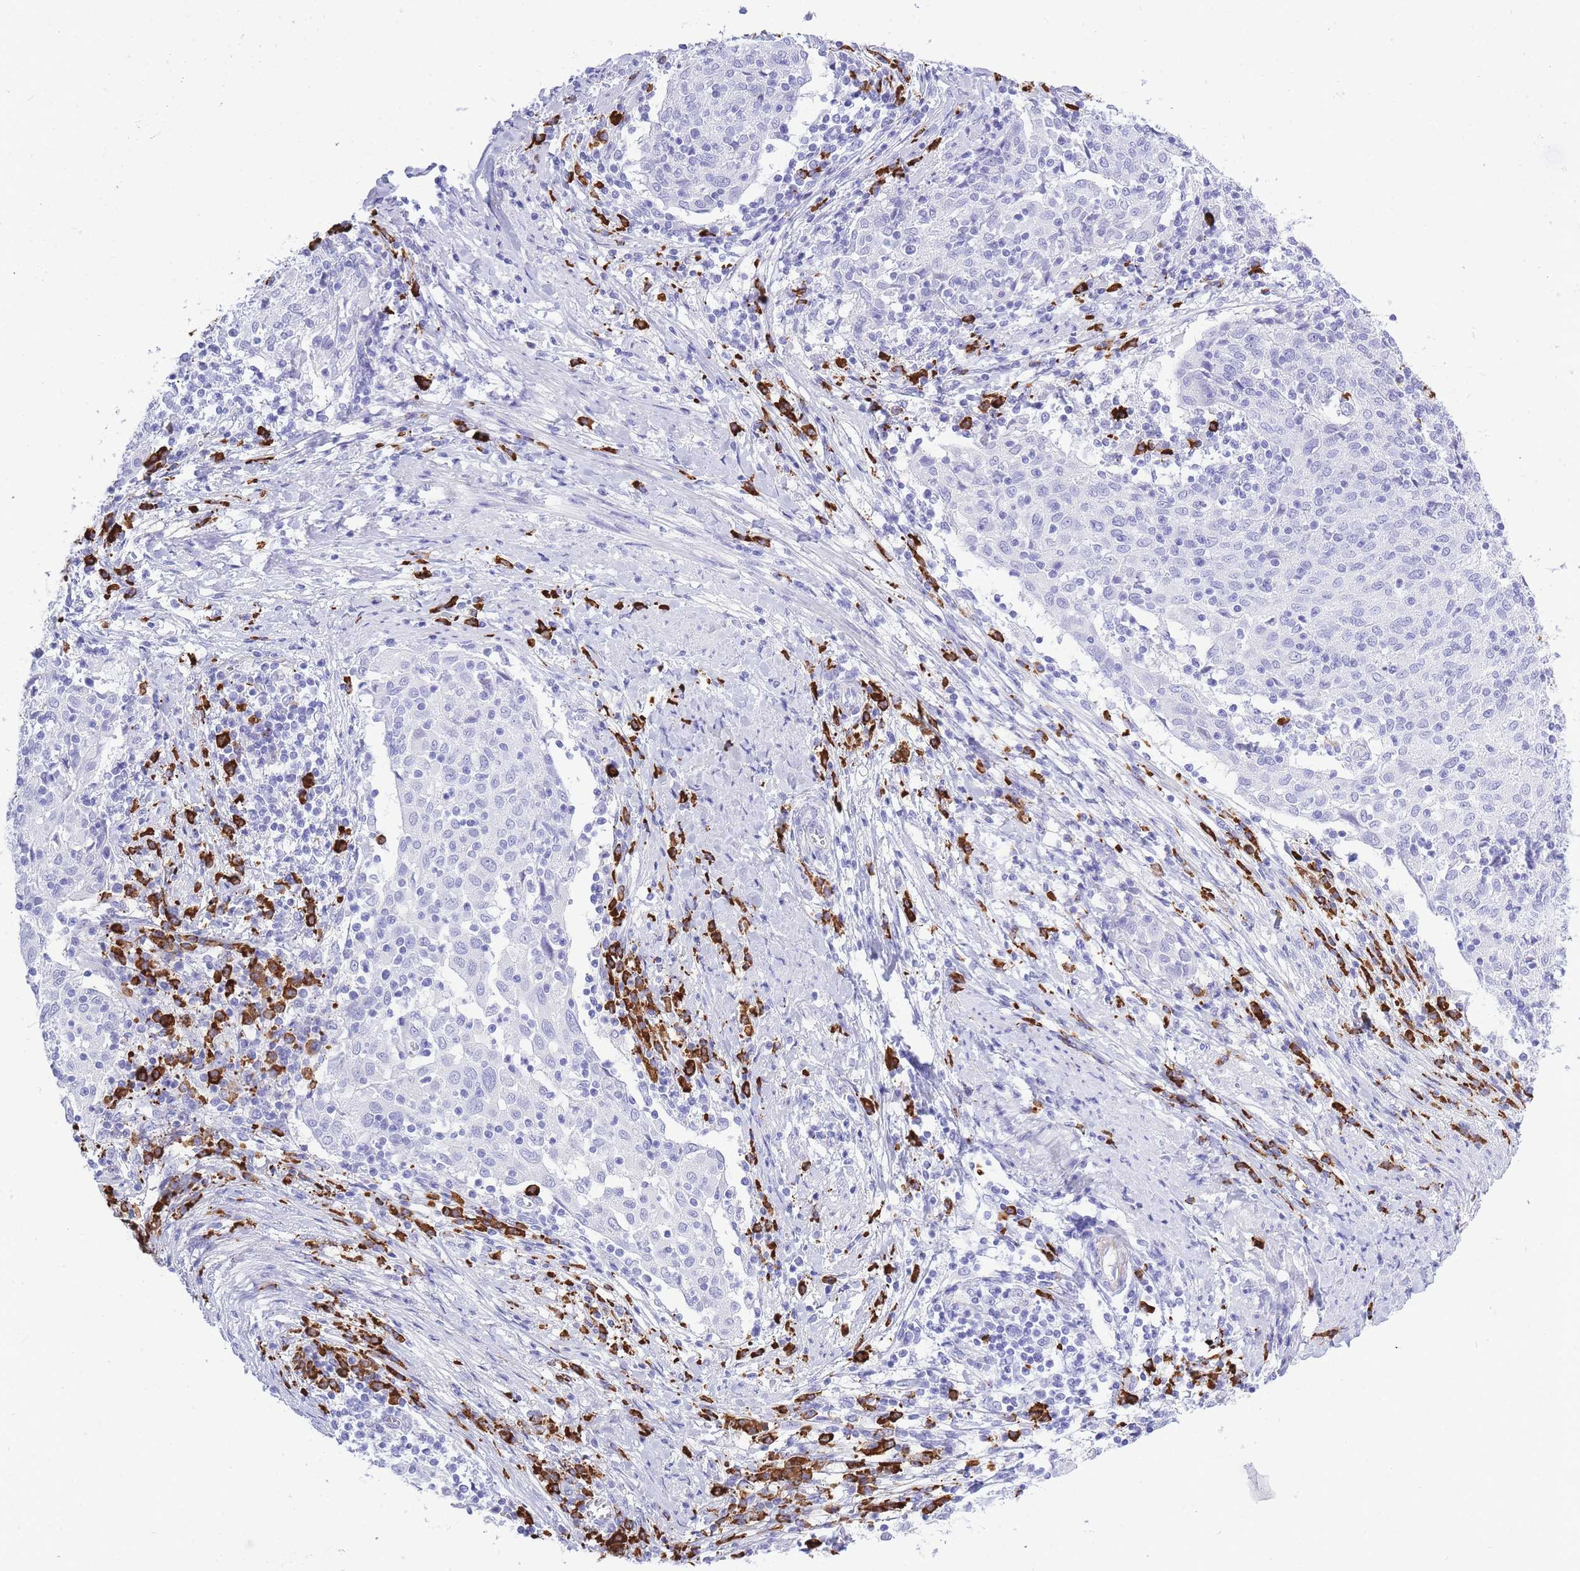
{"staining": {"intensity": "negative", "quantity": "none", "location": "none"}, "tissue": "cervical cancer", "cell_type": "Tumor cells", "image_type": "cancer", "snomed": [{"axis": "morphology", "description": "Squamous cell carcinoma, NOS"}, {"axis": "topography", "description": "Cervix"}], "caption": "Histopathology image shows no protein staining in tumor cells of cervical cancer tissue.", "gene": "ZFP62", "patient": {"sex": "female", "age": 52}}